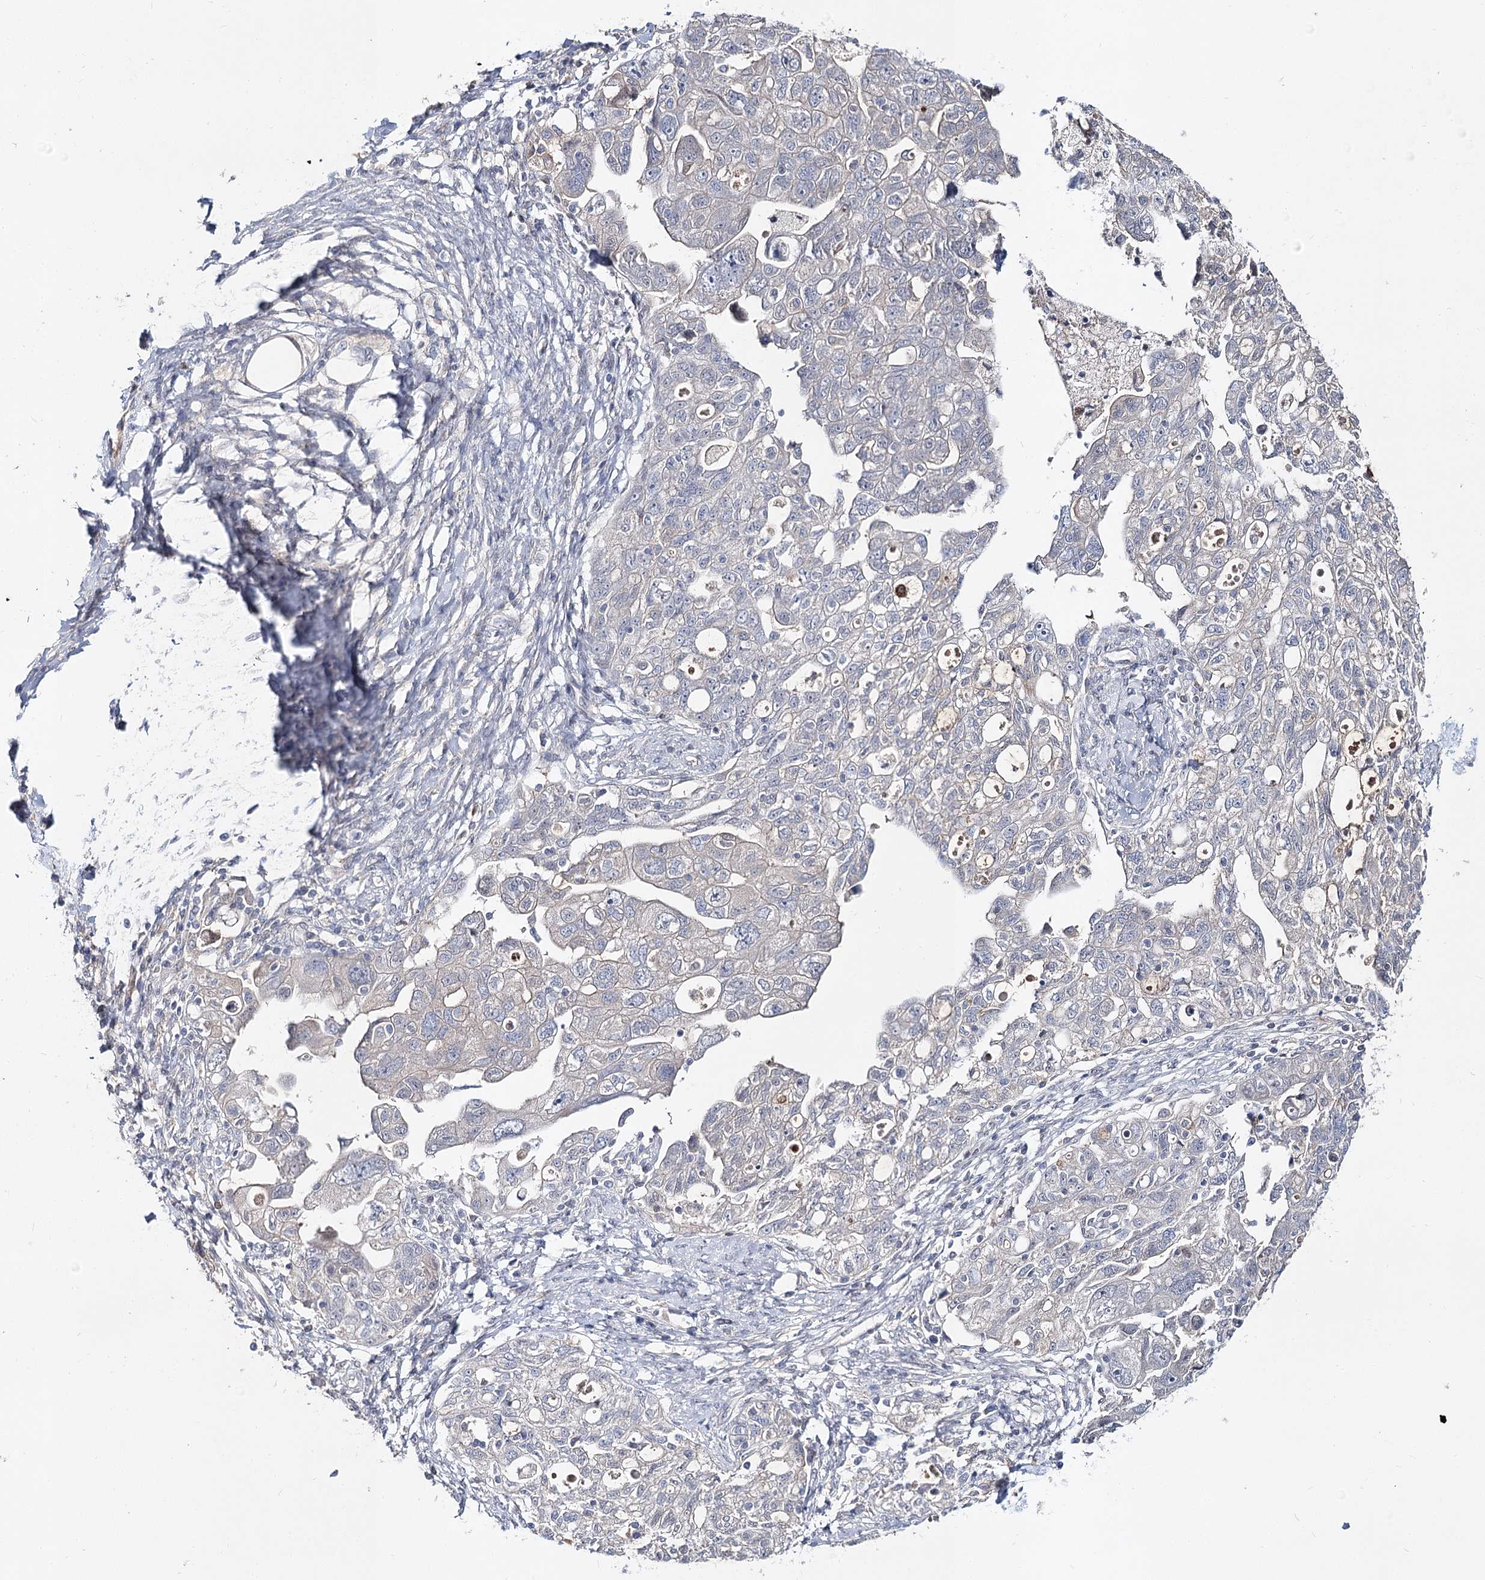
{"staining": {"intensity": "negative", "quantity": "none", "location": "none"}, "tissue": "ovarian cancer", "cell_type": "Tumor cells", "image_type": "cancer", "snomed": [{"axis": "morphology", "description": "Carcinoma, NOS"}, {"axis": "morphology", "description": "Cystadenocarcinoma, serous, NOS"}, {"axis": "topography", "description": "Ovary"}], "caption": "The photomicrograph displays no staining of tumor cells in serous cystadenocarcinoma (ovarian).", "gene": "UGP2", "patient": {"sex": "female", "age": 69}}